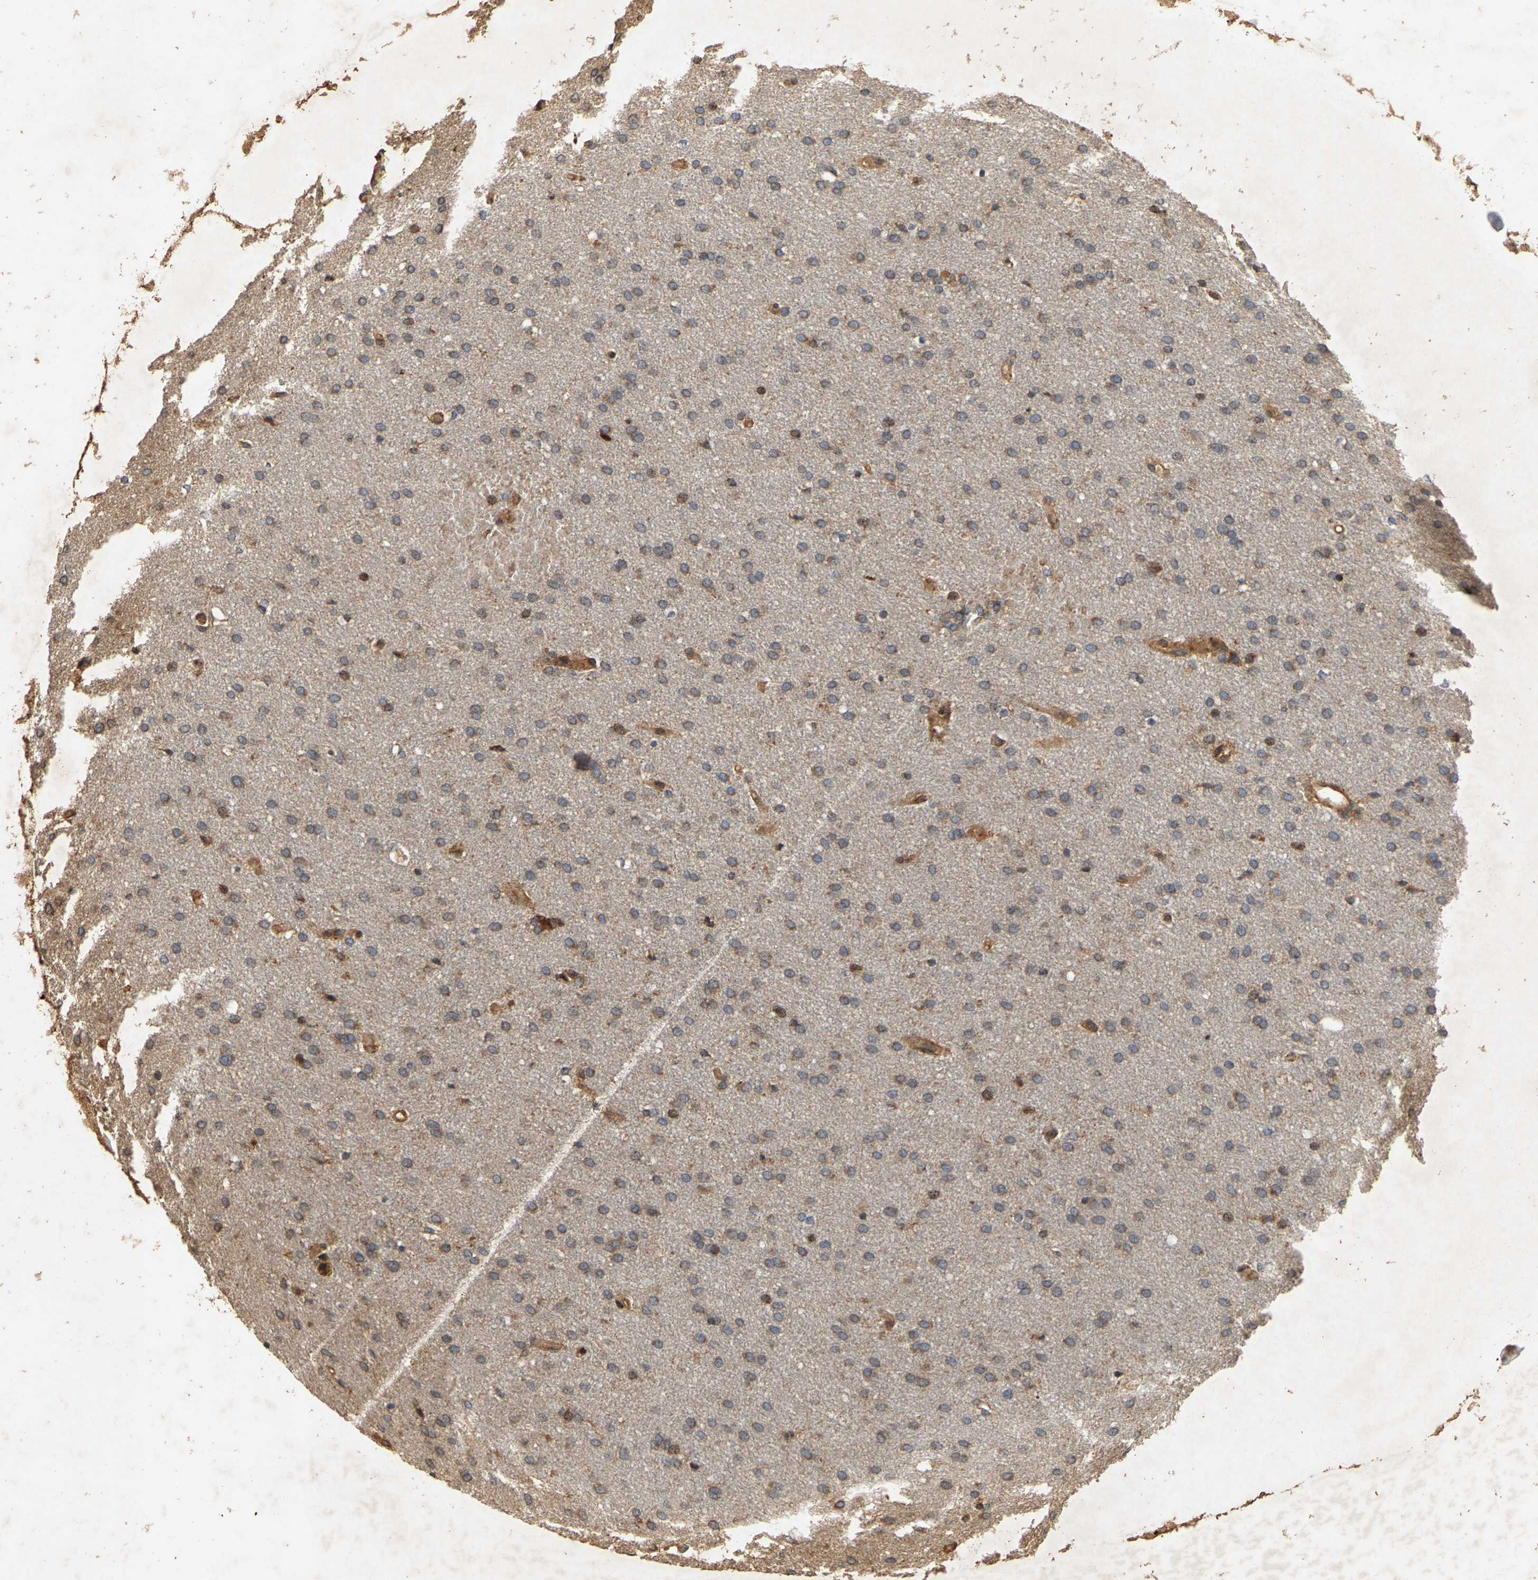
{"staining": {"intensity": "weak", "quantity": ">75%", "location": "cytoplasmic/membranous"}, "tissue": "glioma", "cell_type": "Tumor cells", "image_type": "cancer", "snomed": [{"axis": "morphology", "description": "Glioma, malignant, Low grade"}, {"axis": "topography", "description": "Brain"}], "caption": "Immunohistochemical staining of malignant glioma (low-grade) reveals low levels of weak cytoplasmic/membranous protein positivity in about >75% of tumor cells.", "gene": "CIDEC", "patient": {"sex": "female", "age": 37}}